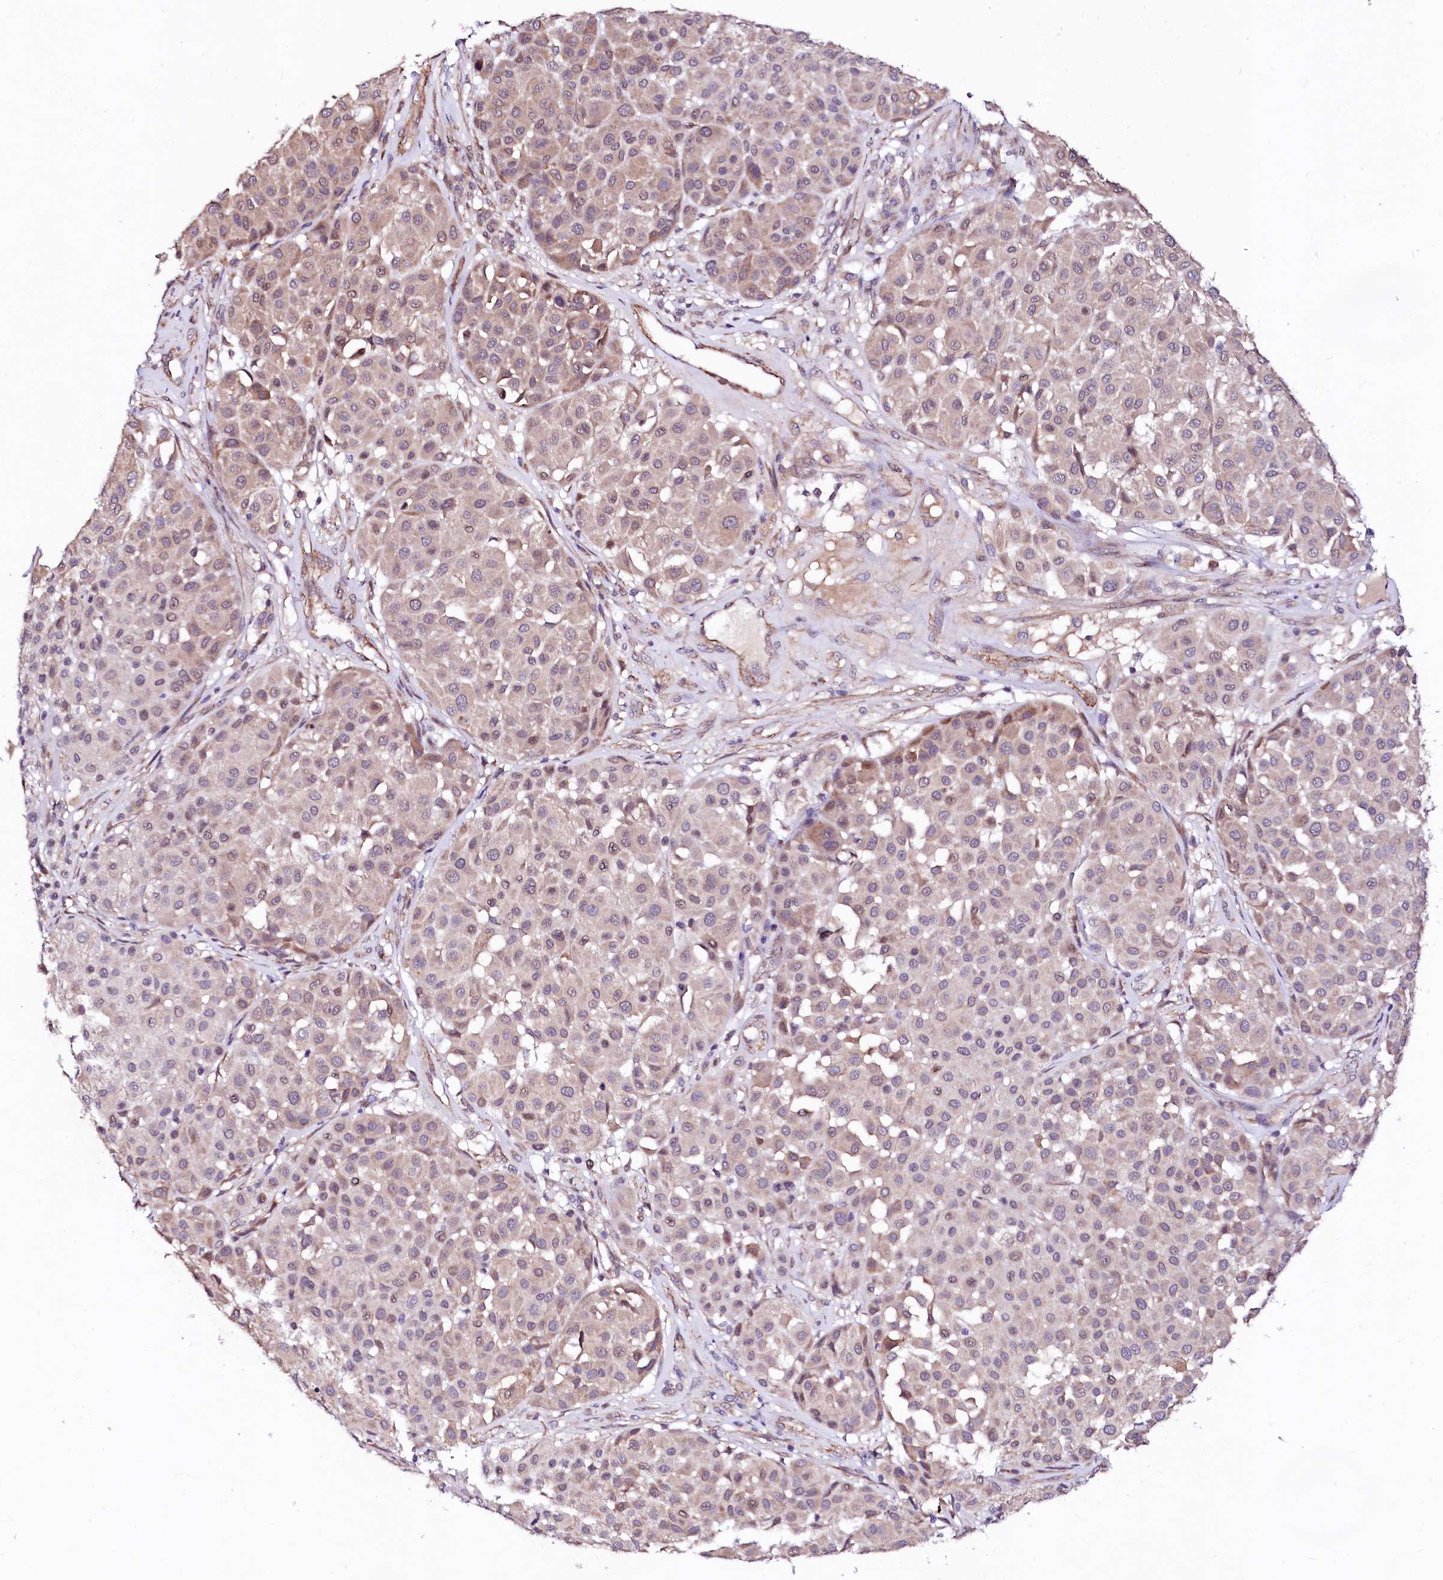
{"staining": {"intensity": "weak", "quantity": "25%-75%", "location": "cytoplasmic/membranous,nuclear"}, "tissue": "melanoma", "cell_type": "Tumor cells", "image_type": "cancer", "snomed": [{"axis": "morphology", "description": "Malignant melanoma, Metastatic site"}, {"axis": "topography", "description": "Soft tissue"}], "caption": "IHC photomicrograph of neoplastic tissue: human melanoma stained using immunohistochemistry displays low levels of weak protein expression localized specifically in the cytoplasmic/membranous and nuclear of tumor cells, appearing as a cytoplasmic/membranous and nuclear brown color.", "gene": "GPR176", "patient": {"sex": "male", "age": 41}}